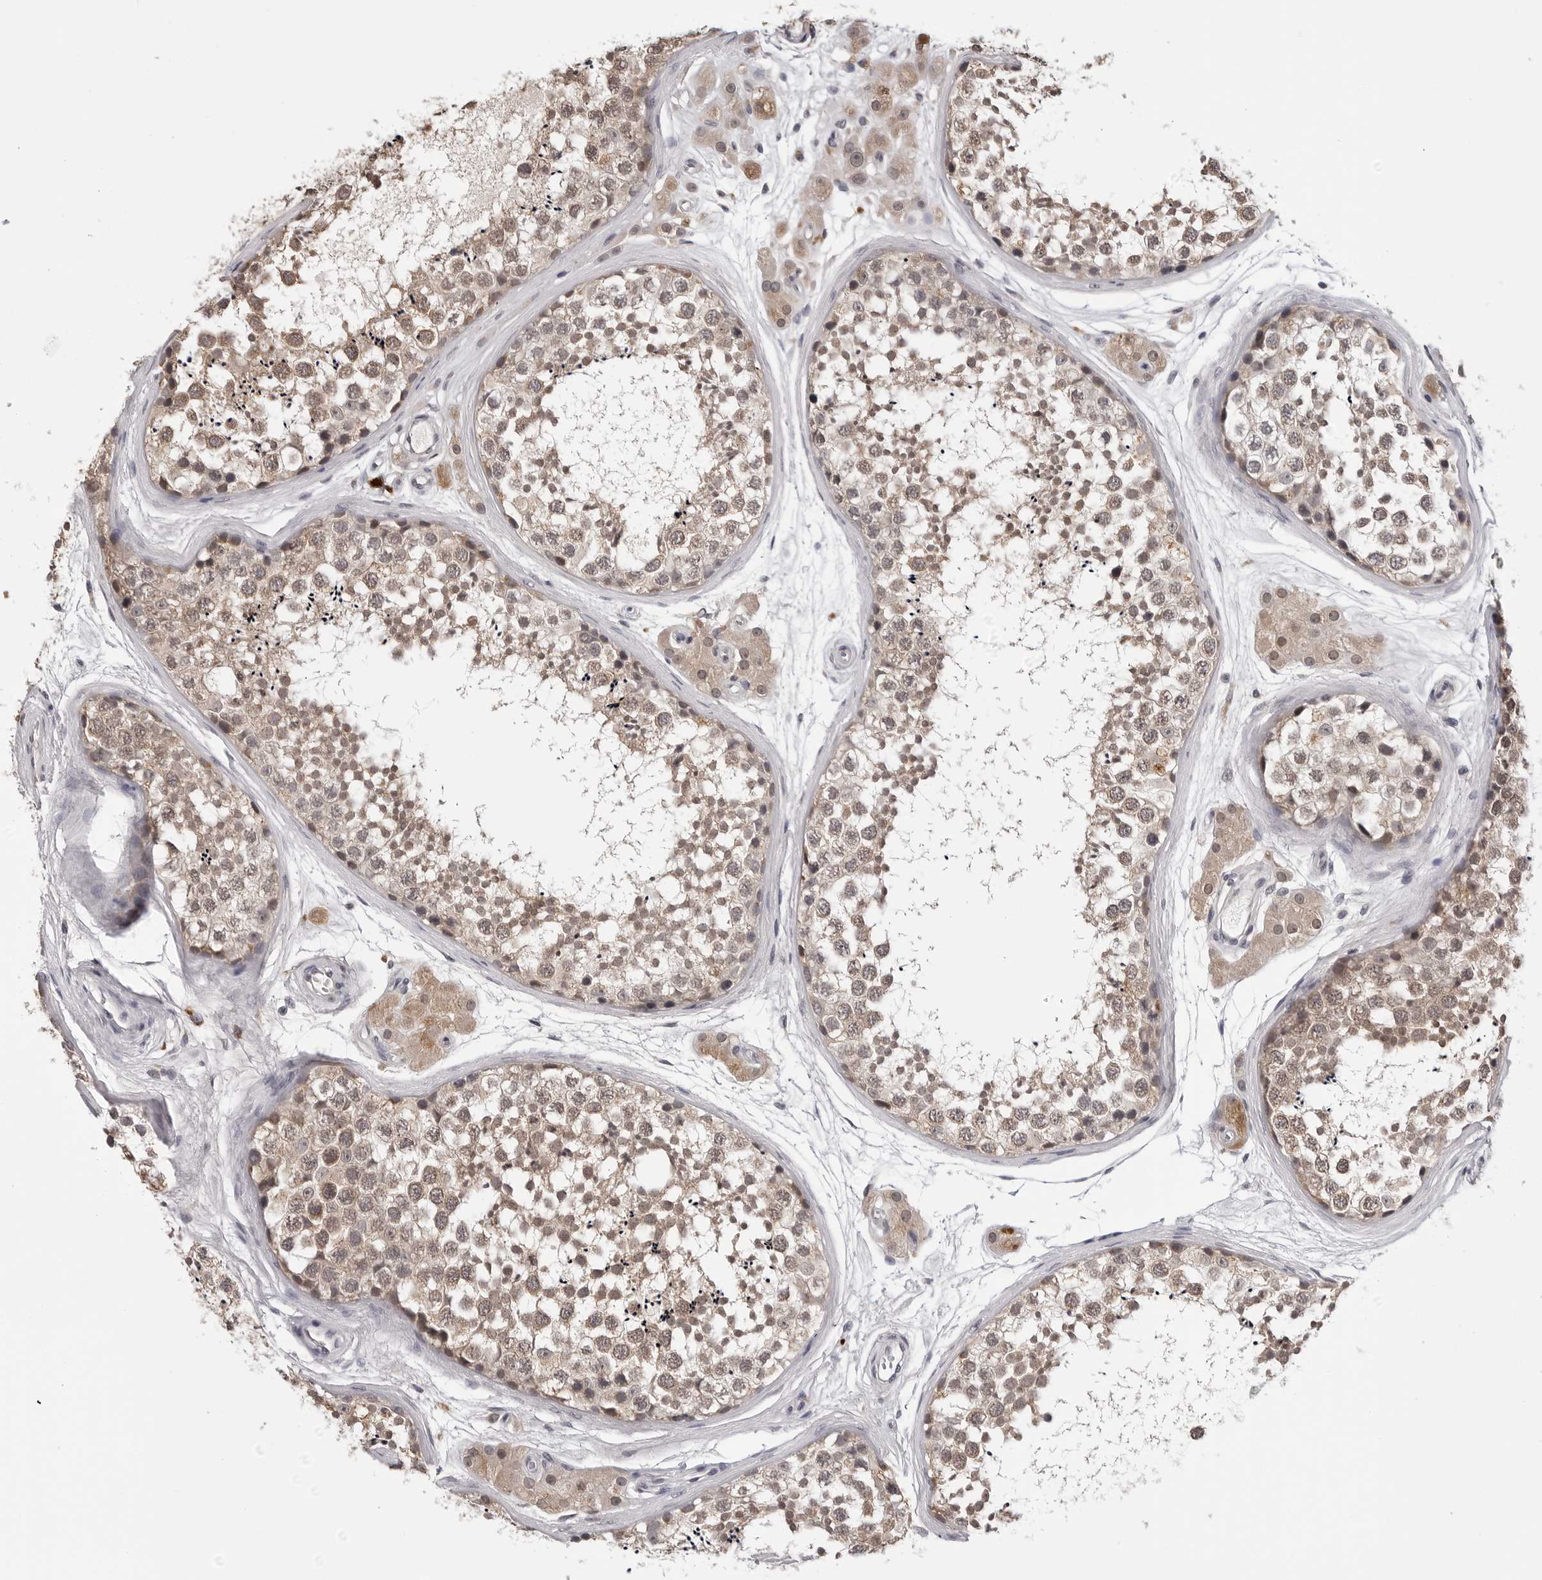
{"staining": {"intensity": "moderate", "quantity": ">75%", "location": "cytoplasmic/membranous"}, "tissue": "testis", "cell_type": "Cells in seminiferous ducts", "image_type": "normal", "snomed": [{"axis": "morphology", "description": "Normal tissue, NOS"}, {"axis": "topography", "description": "Testis"}], "caption": "Testis stained with DAB (3,3'-diaminobenzidine) immunohistochemistry shows medium levels of moderate cytoplasmic/membranous staining in about >75% of cells in seminiferous ducts.", "gene": "CDK20", "patient": {"sex": "male", "age": 56}}